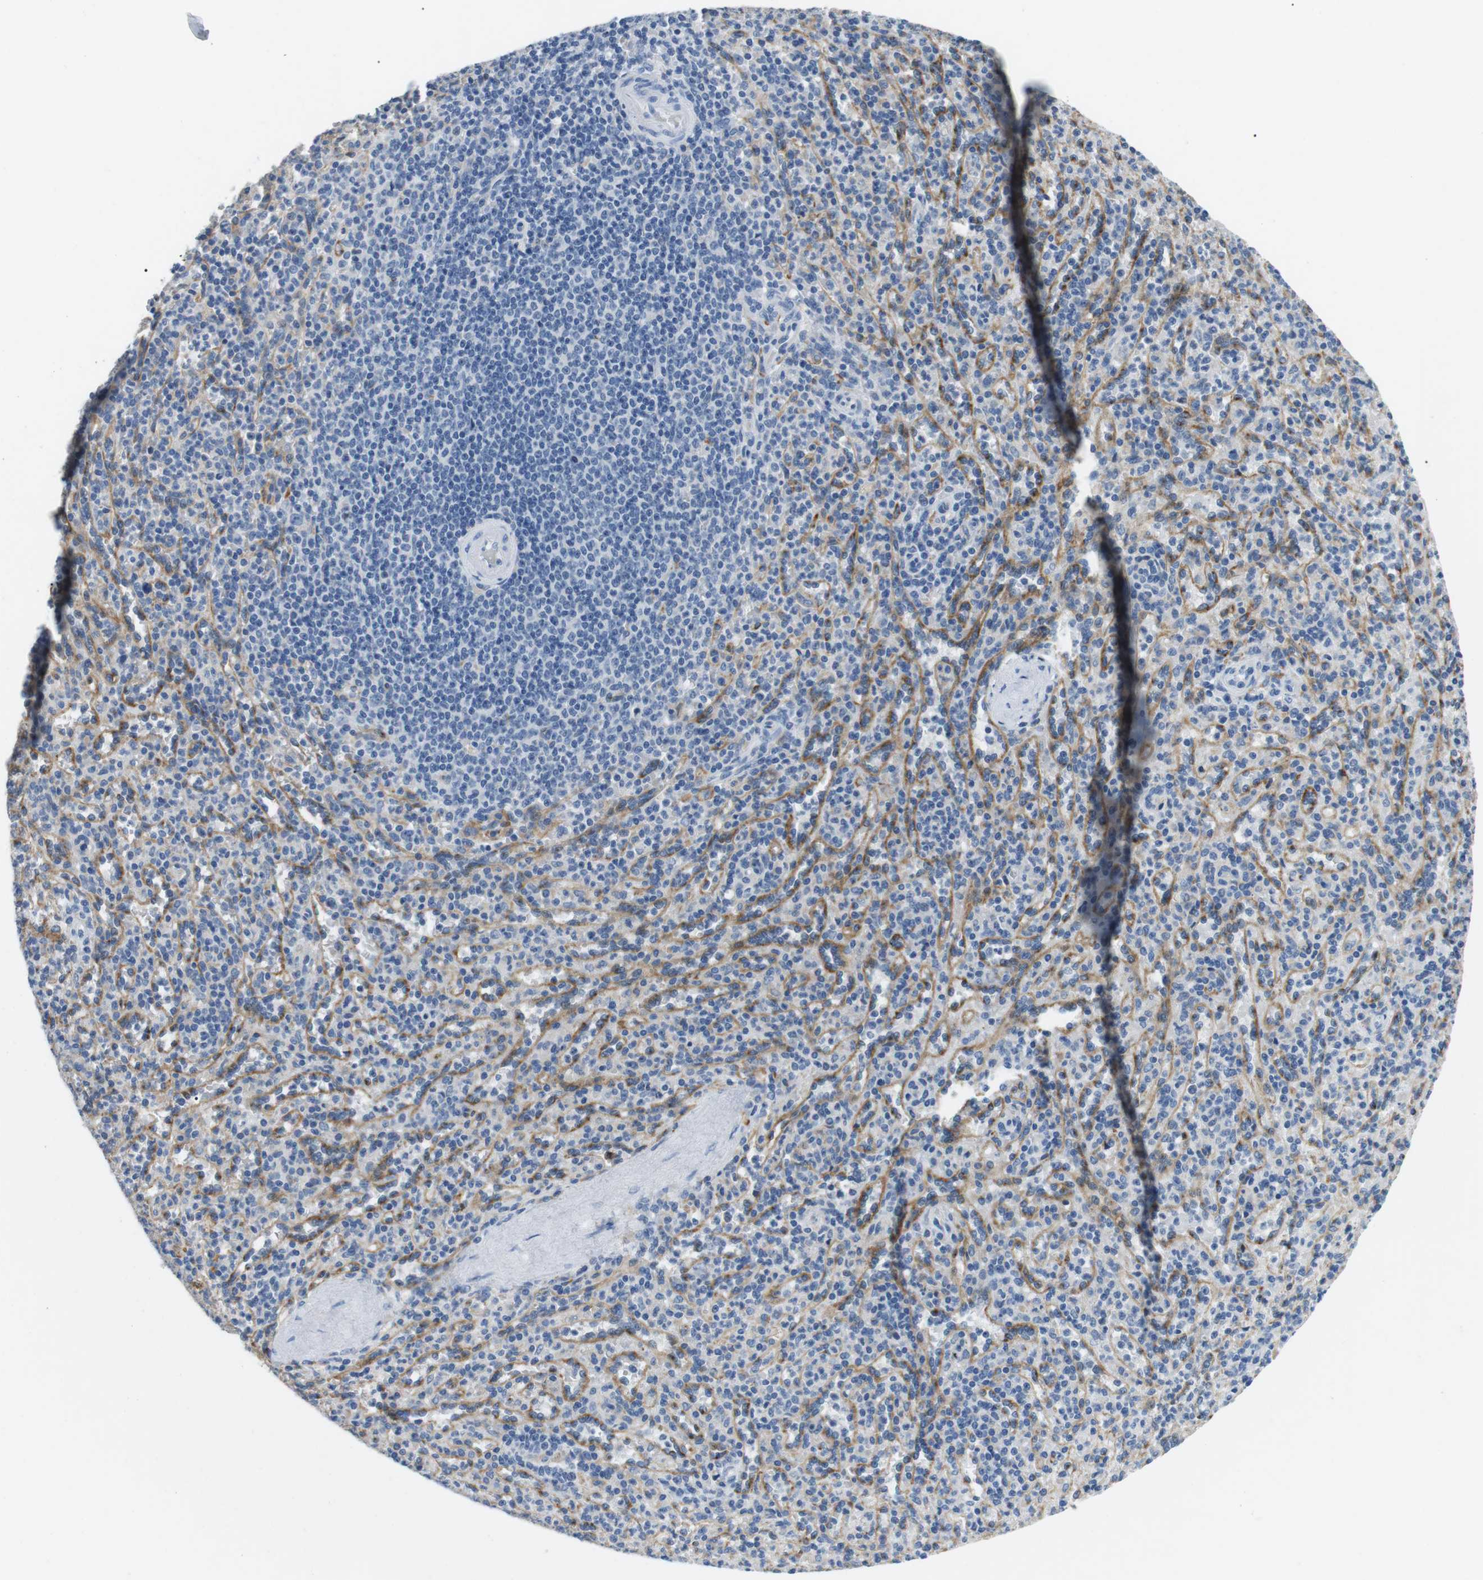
{"staining": {"intensity": "weak", "quantity": "<25%", "location": "cytoplasmic/membranous"}, "tissue": "spleen", "cell_type": "Cells in red pulp", "image_type": "normal", "snomed": [{"axis": "morphology", "description": "Normal tissue, NOS"}, {"axis": "topography", "description": "Spleen"}], "caption": "Immunohistochemistry image of unremarkable spleen stained for a protein (brown), which reveals no positivity in cells in red pulp.", "gene": "FCGRT", "patient": {"sex": "male", "age": 36}}